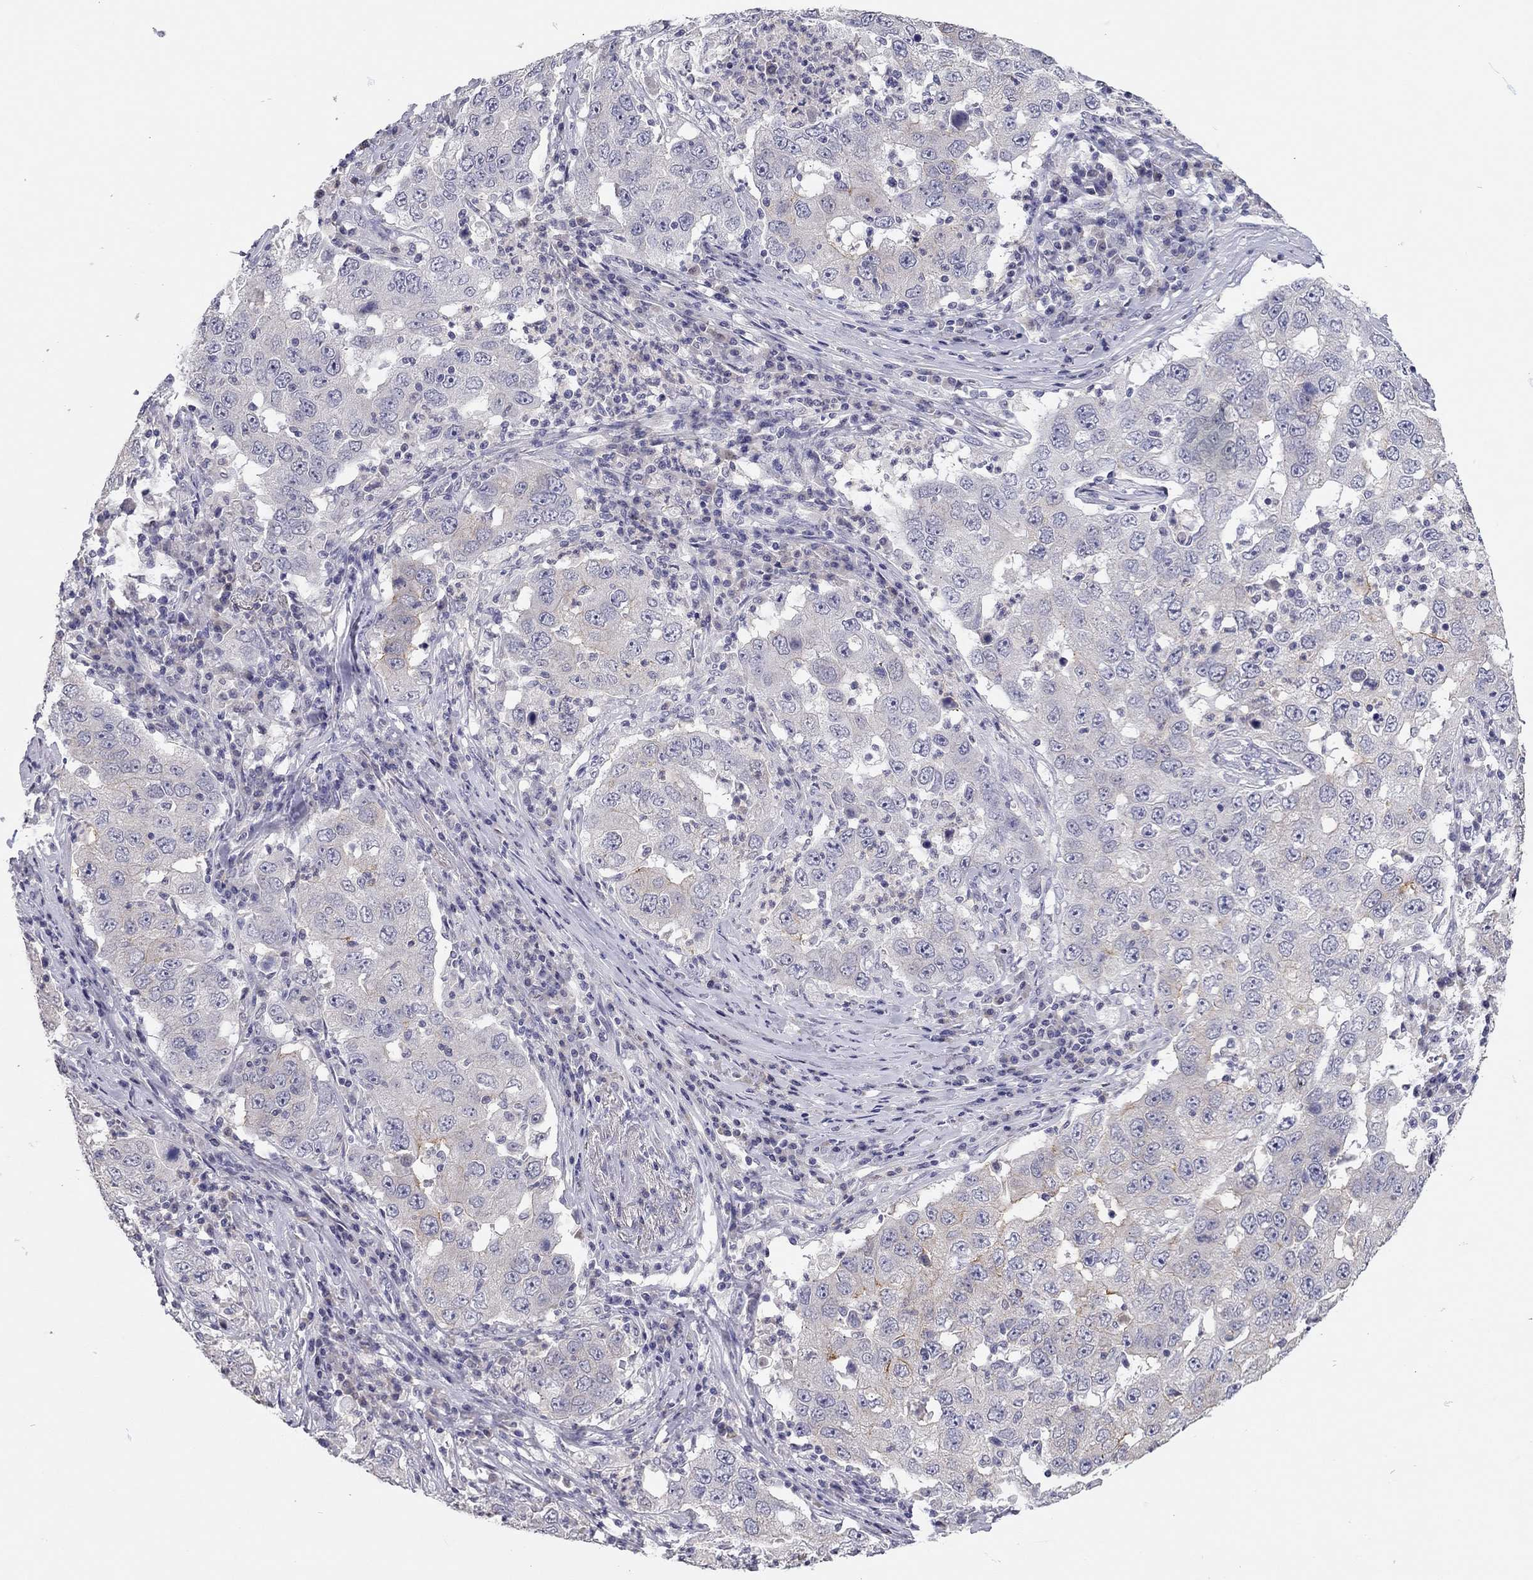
{"staining": {"intensity": "negative", "quantity": "none", "location": "none"}, "tissue": "lung cancer", "cell_type": "Tumor cells", "image_type": "cancer", "snomed": [{"axis": "morphology", "description": "Adenocarcinoma, NOS"}, {"axis": "topography", "description": "Lung"}], "caption": "The immunohistochemistry photomicrograph has no significant staining in tumor cells of lung adenocarcinoma tissue. (Brightfield microscopy of DAB (3,3'-diaminobenzidine) IHC at high magnification).", "gene": "SCARB1", "patient": {"sex": "male", "age": 73}}